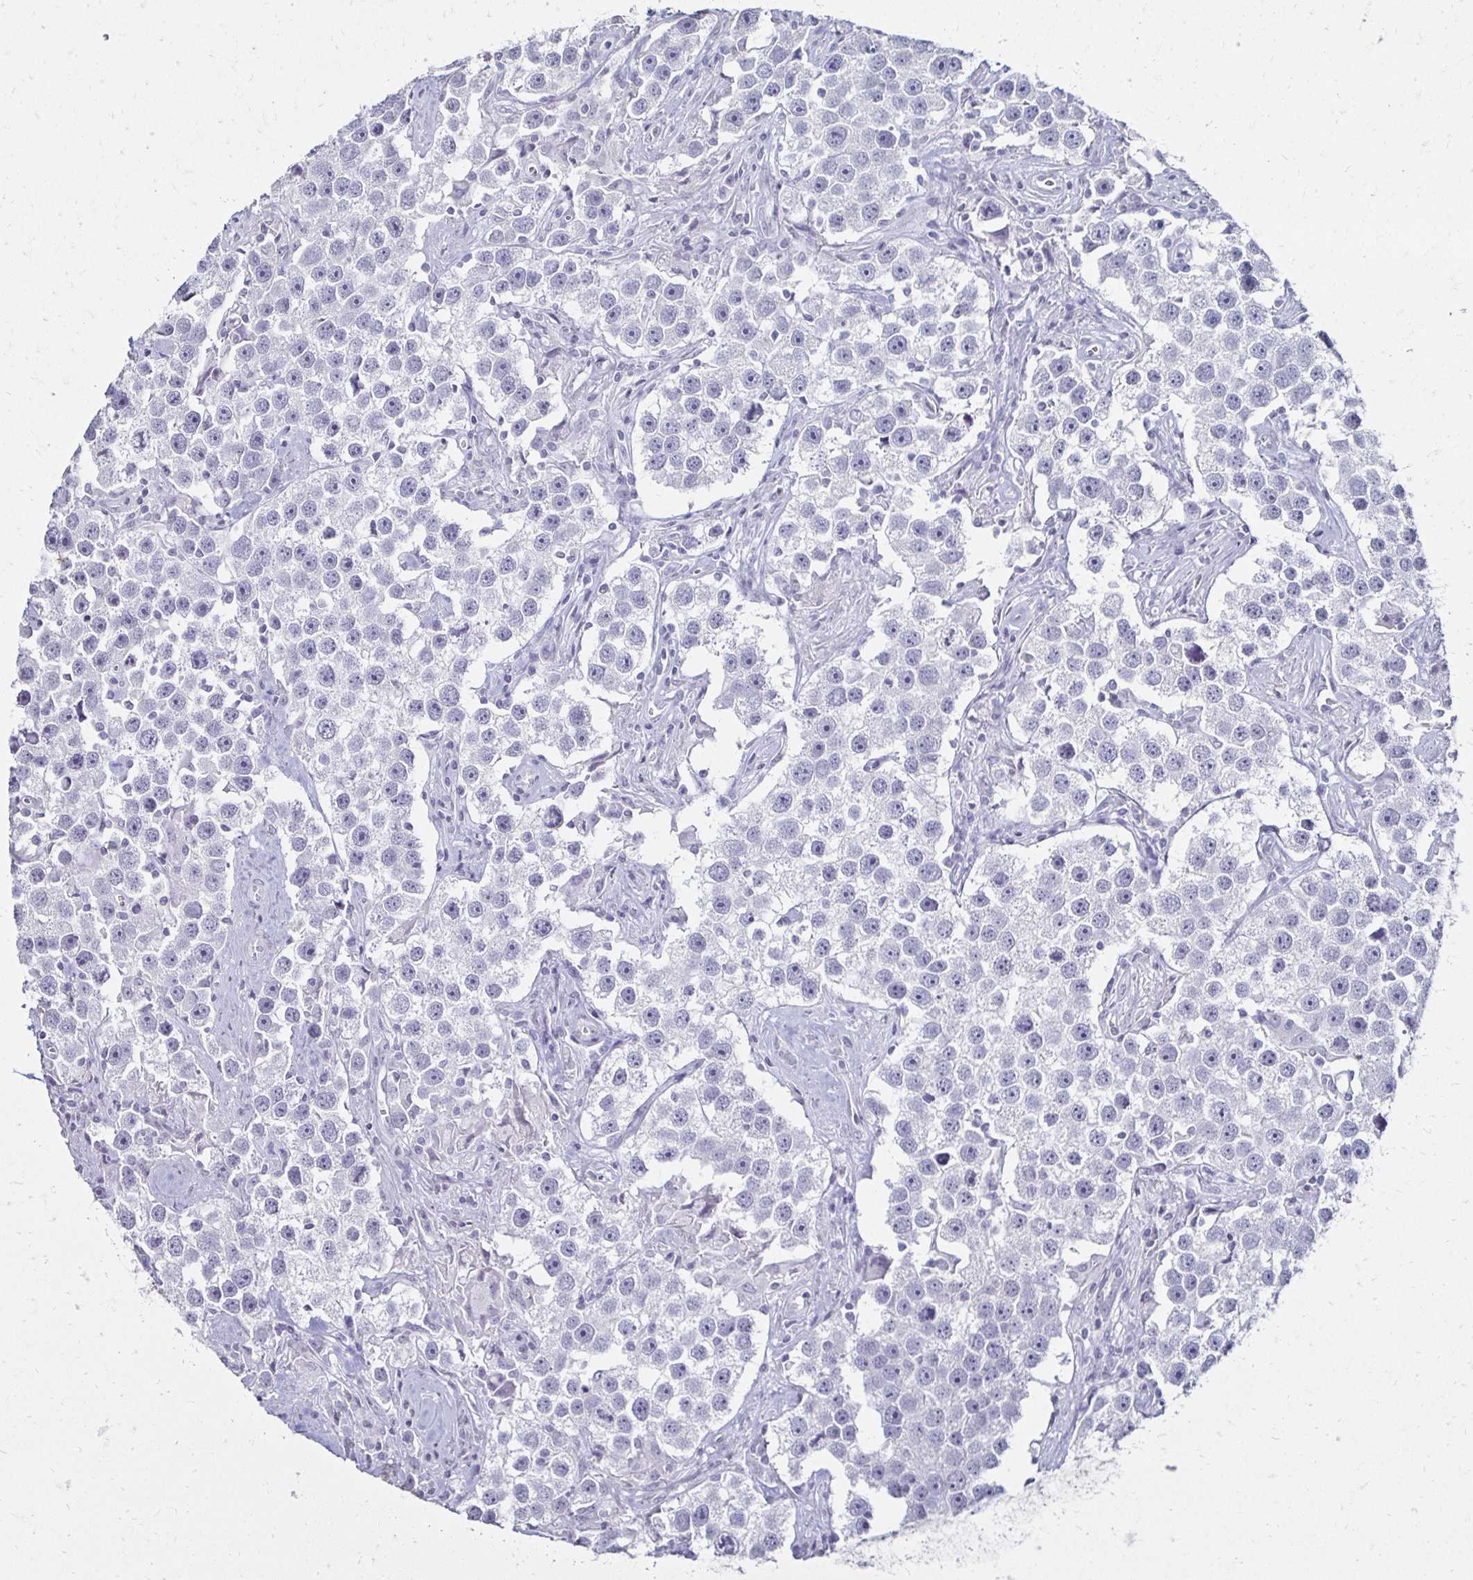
{"staining": {"intensity": "negative", "quantity": "none", "location": "none"}, "tissue": "testis cancer", "cell_type": "Tumor cells", "image_type": "cancer", "snomed": [{"axis": "morphology", "description": "Seminoma, NOS"}, {"axis": "topography", "description": "Testis"}], "caption": "This is an immunohistochemistry histopathology image of testis cancer (seminoma). There is no expression in tumor cells.", "gene": "TOMM34", "patient": {"sex": "male", "age": 49}}